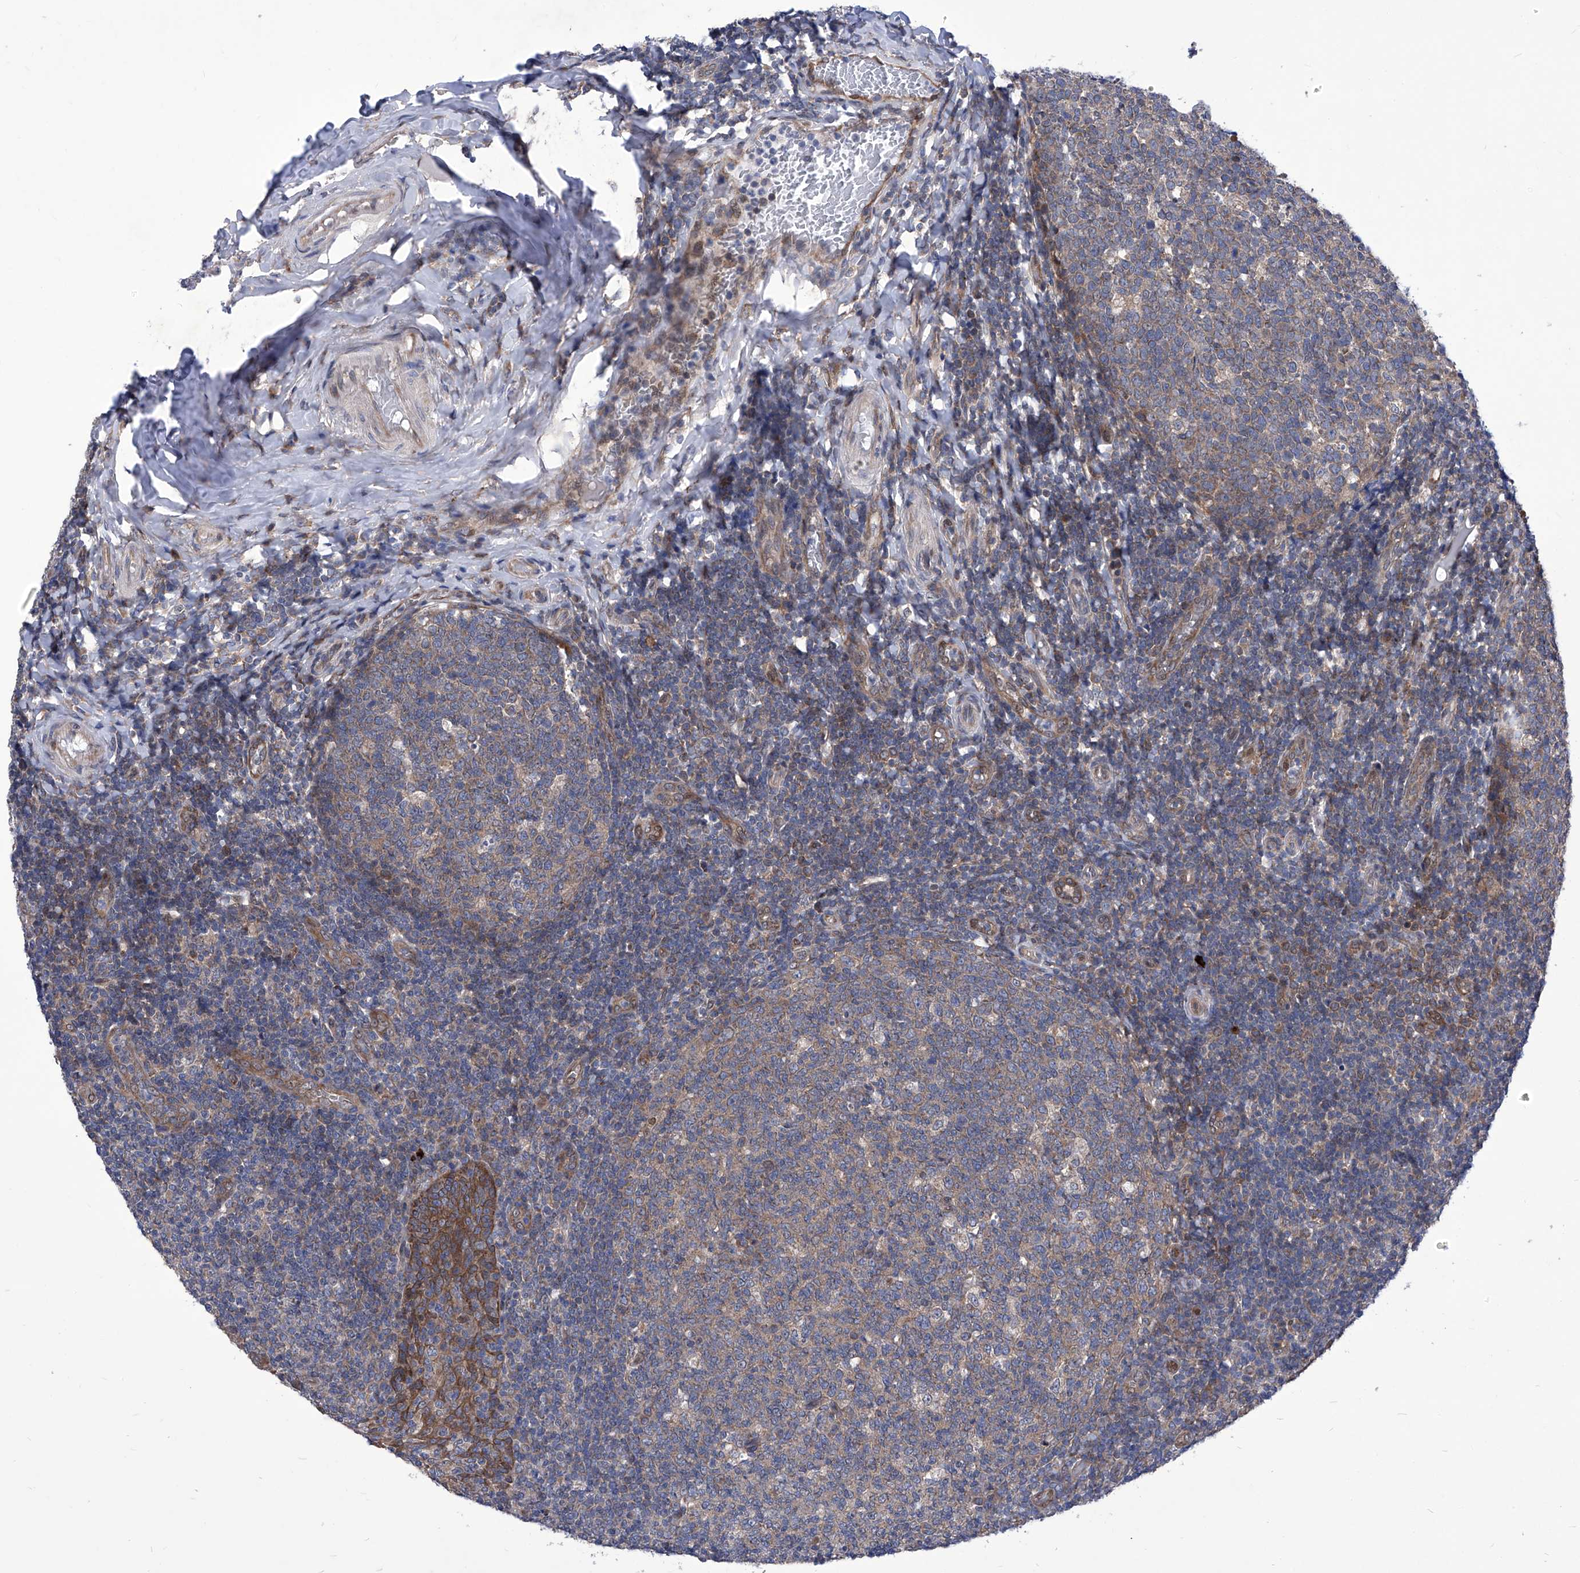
{"staining": {"intensity": "weak", "quantity": "25%-75%", "location": "cytoplasmic/membranous"}, "tissue": "tonsil", "cell_type": "Germinal center cells", "image_type": "normal", "snomed": [{"axis": "morphology", "description": "Normal tissue, NOS"}, {"axis": "topography", "description": "Tonsil"}], "caption": "Approximately 25%-75% of germinal center cells in benign human tonsil reveal weak cytoplasmic/membranous protein expression as visualized by brown immunohistochemical staining.", "gene": "KTI12", "patient": {"sex": "female", "age": 19}}